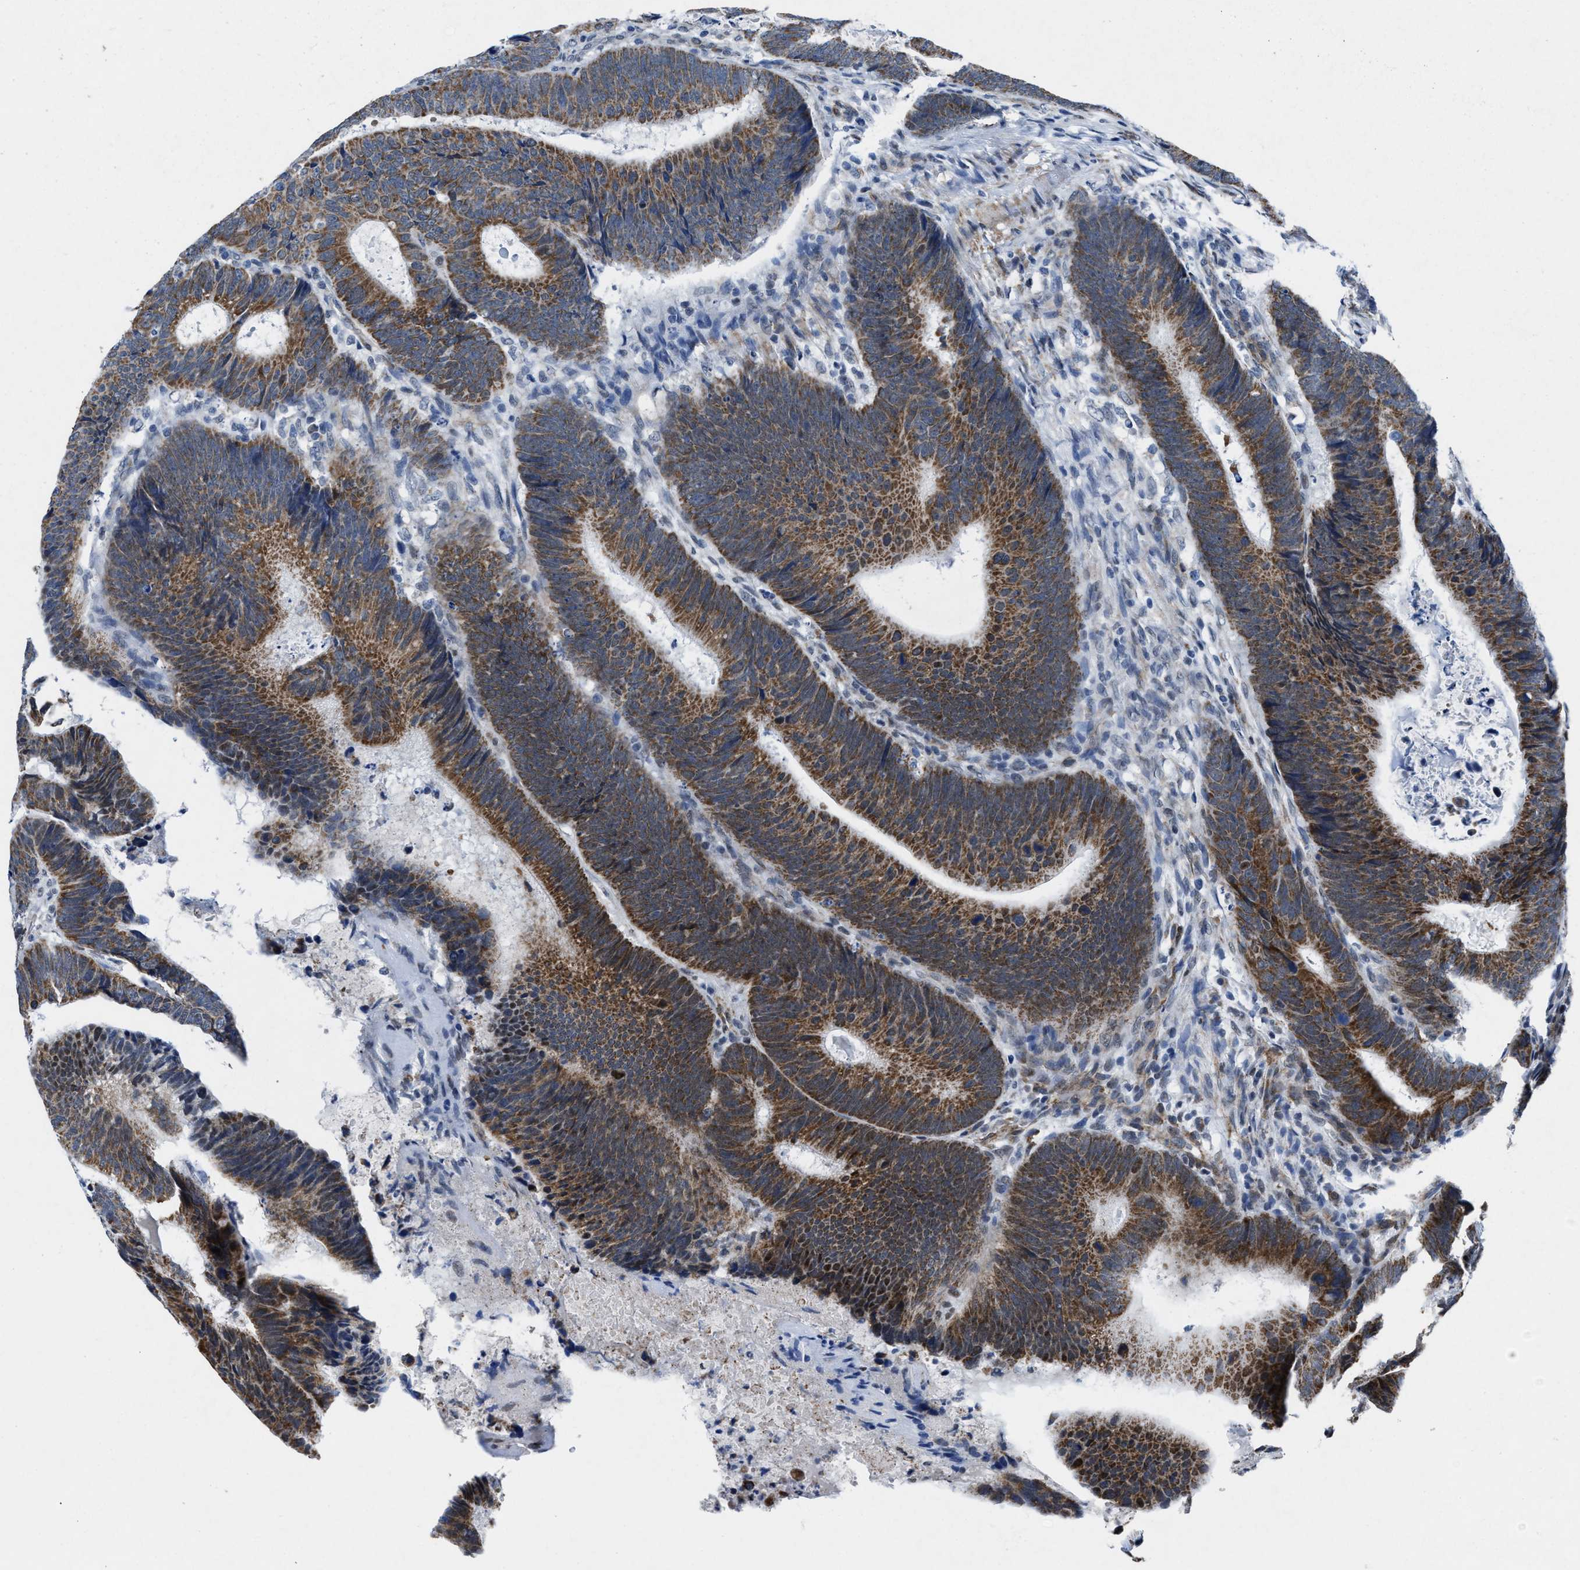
{"staining": {"intensity": "moderate", "quantity": ">75%", "location": "cytoplasmic/membranous"}, "tissue": "colorectal cancer", "cell_type": "Tumor cells", "image_type": "cancer", "snomed": [{"axis": "morphology", "description": "Adenocarcinoma, NOS"}, {"axis": "topography", "description": "Colon"}], "caption": "Immunohistochemical staining of adenocarcinoma (colorectal) exhibits medium levels of moderate cytoplasmic/membranous positivity in about >75% of tumor cells. Nuclei are stained in blue.", "gene": "ID3", "patient": {"sex": "male", "age": 56}}